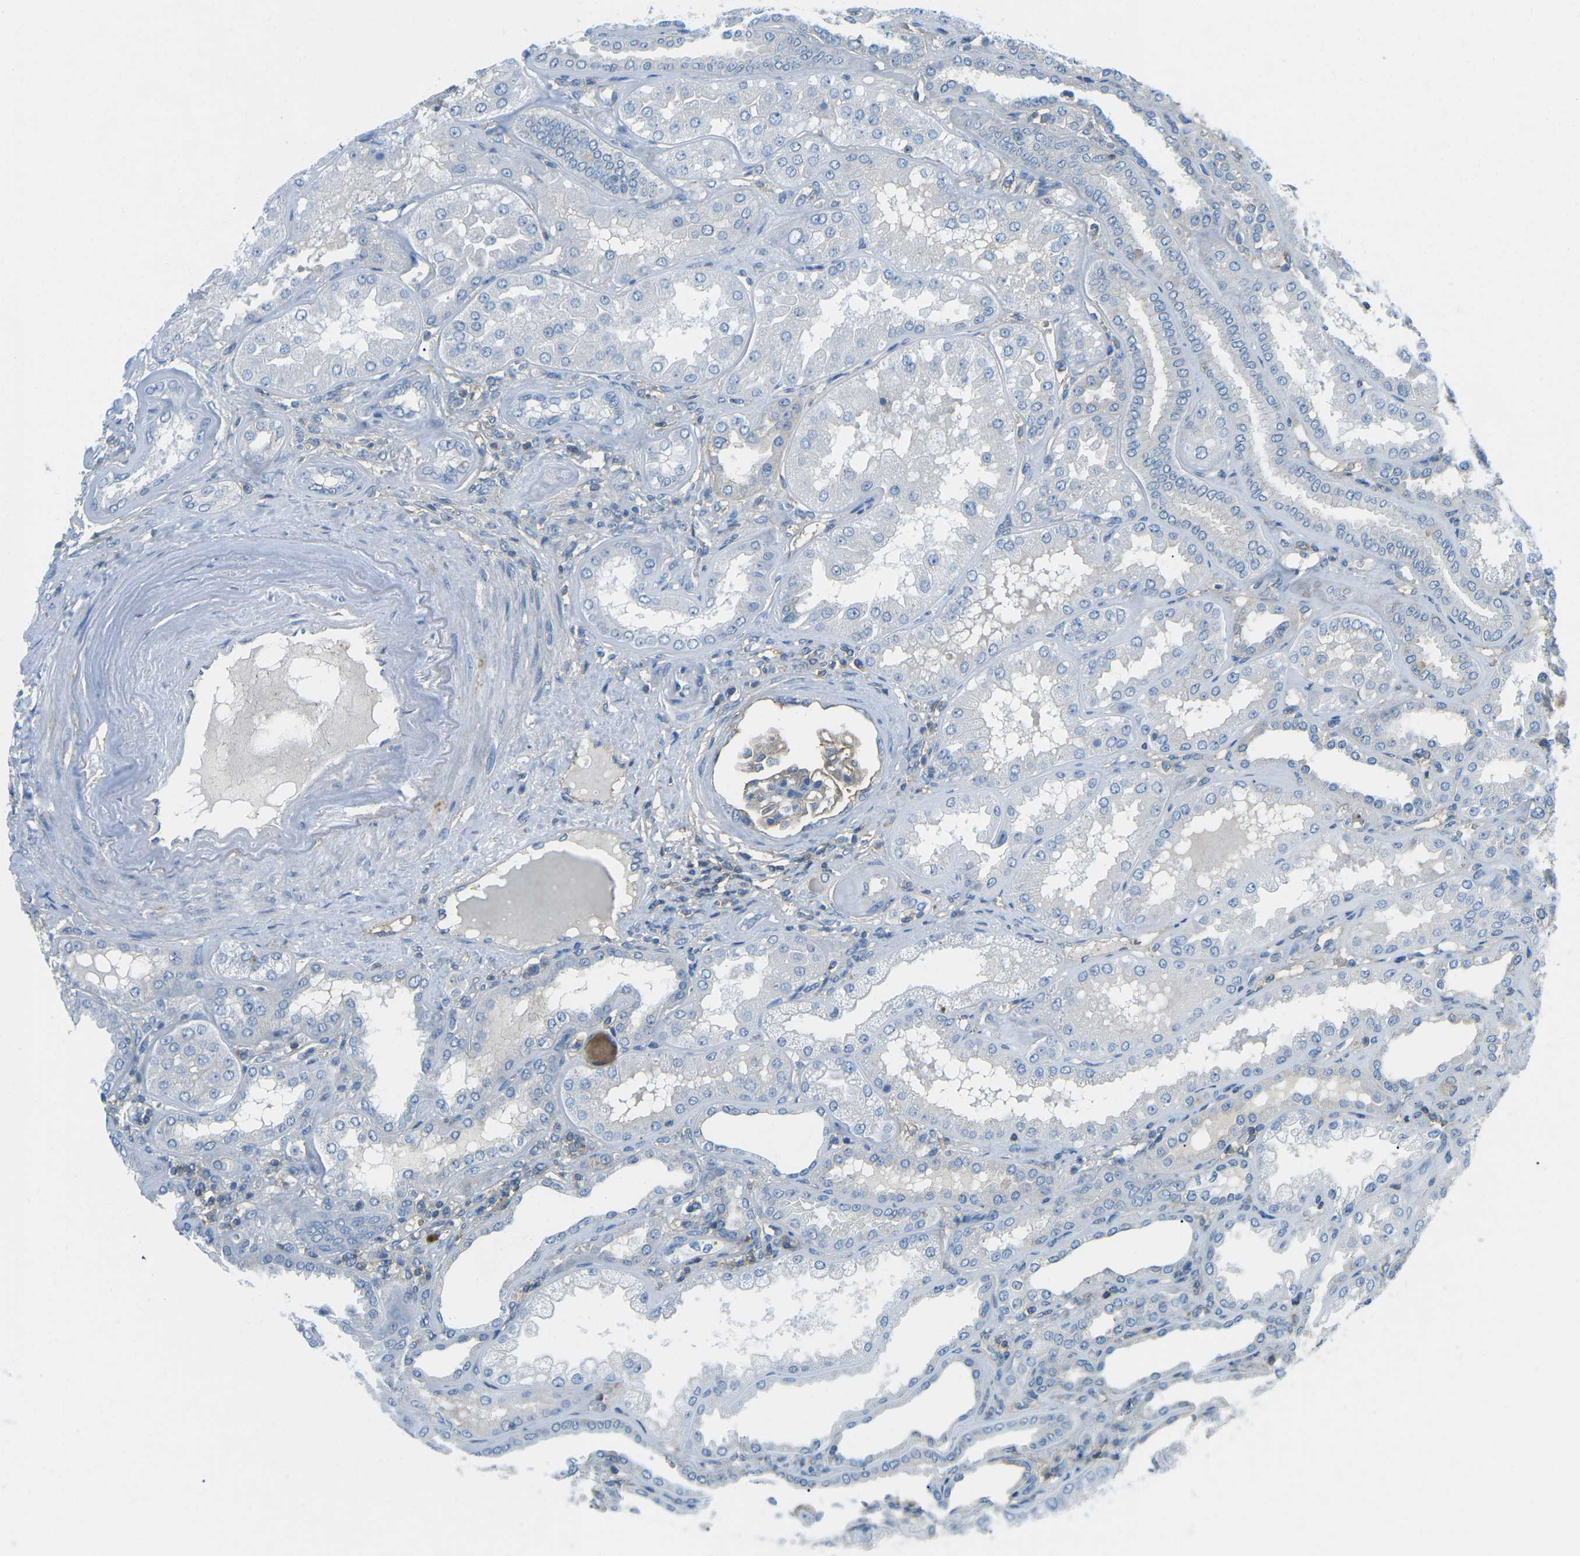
{"staining": {"intensity": "weak", "quantity": ">75%", "location": "cytoplasmic/membranous"}, "tissue": "kidney", "cell_type": "Cells in glomeruli", "image_type": "normal", "snomed": [{"axis": "morphology", "description": "Normal tissue, NOS"}, {"axis": "topography", "description": "Kidney"}], "caption": "Immunohistochemical staining of normal kidney shows low levels of weak cytoplasmic/membranous expression in about >75% of cells in glomeruli.", "gene": "CD47", "patient": {"sex": "female", "age": 56}}